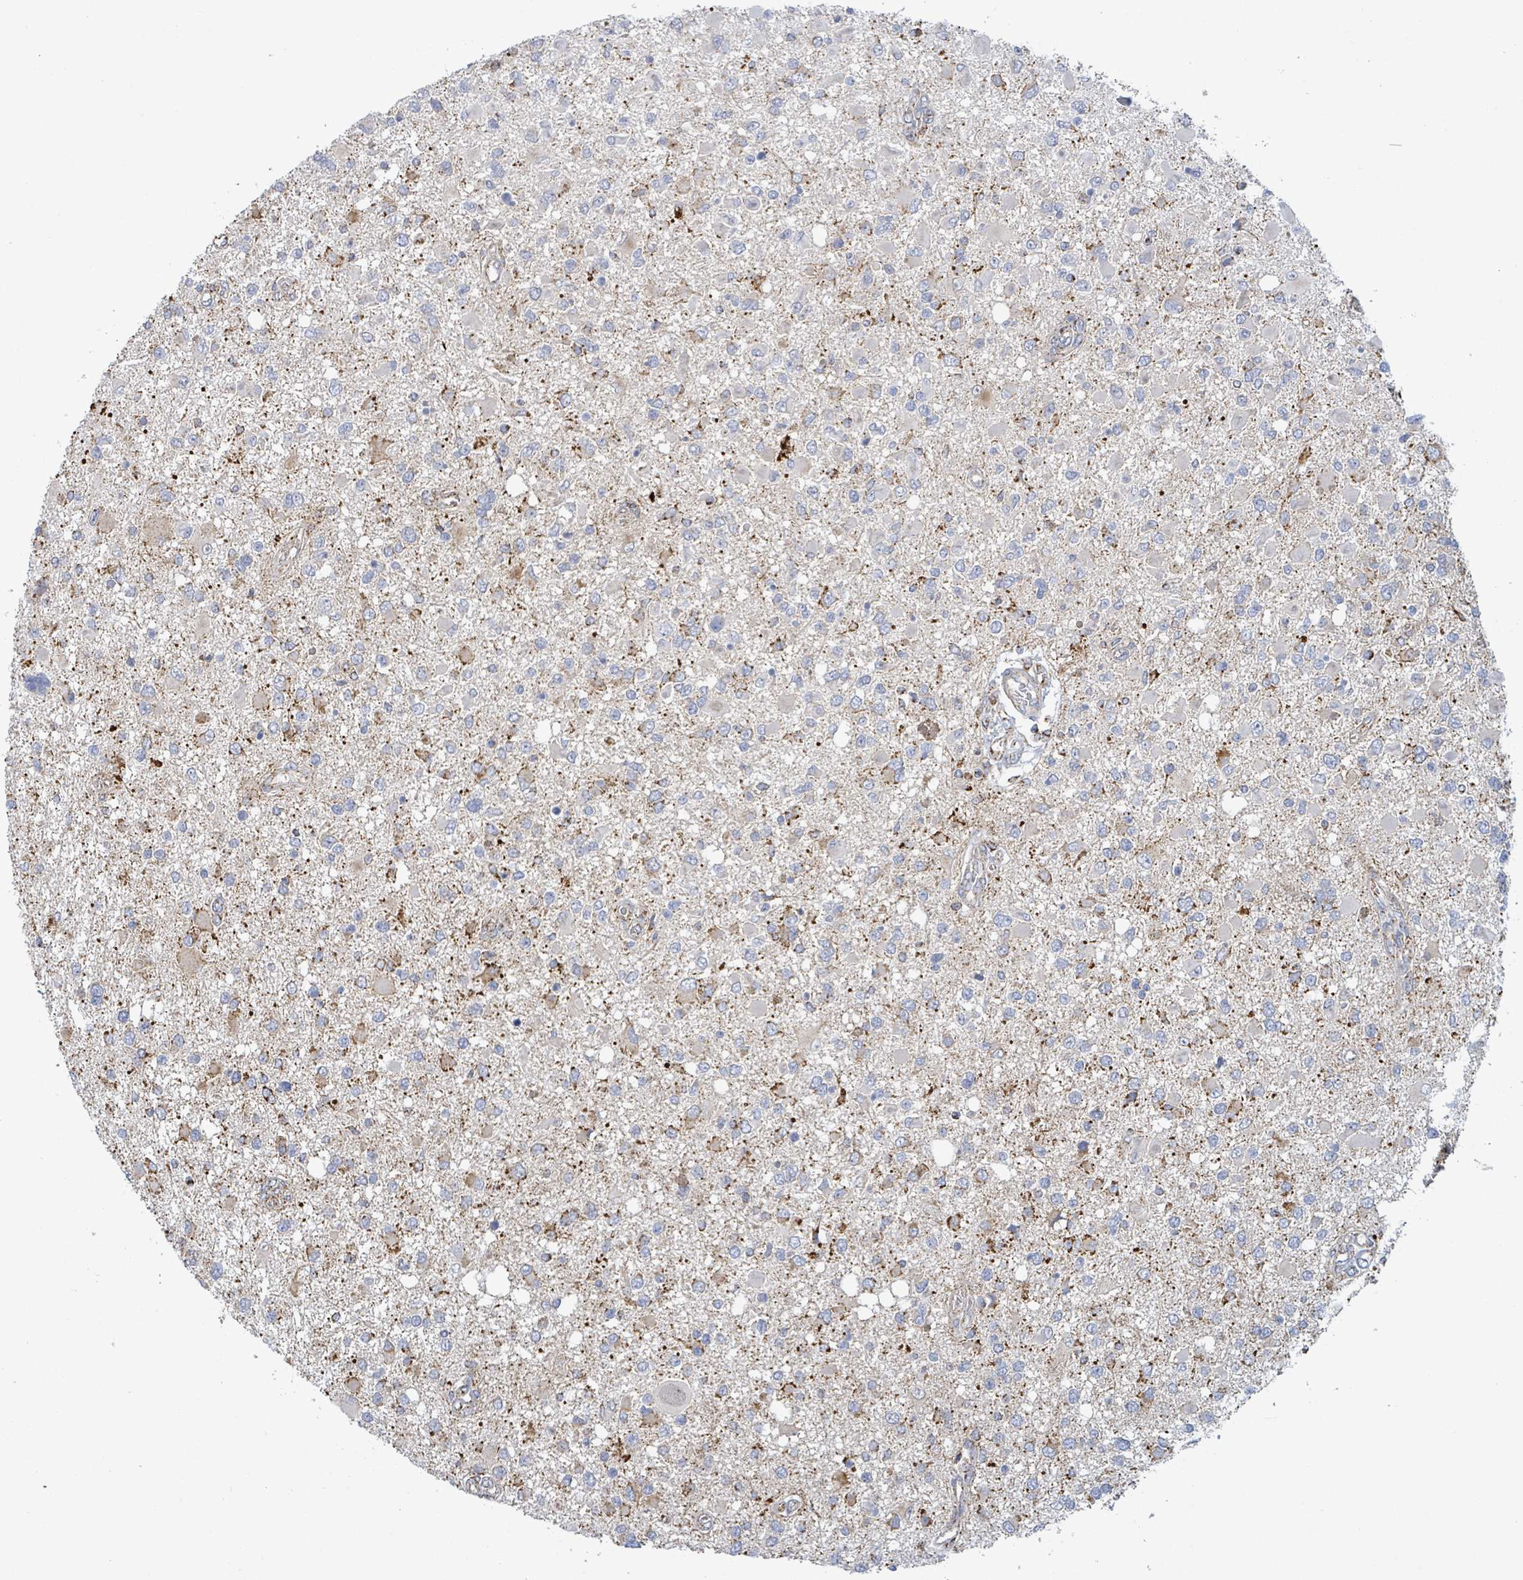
{"staining": {"intensity": "negative", "quantity": "none", "location": "none"}, "tissue": "glioma", "cell_type": "Tumor cells", "image_type": "cancer", "snomed": [{"axis": "morphology", "description": "Glioma, malignant, High grade"}, {"axis": "topography", "description": "Brain"}], "caption": "This is a micrograph of IHC staining of glioma, which shows no staining in tumor cells.", "gene": "SUCLG2", "patient": {"sex": "male", "age": 53}}